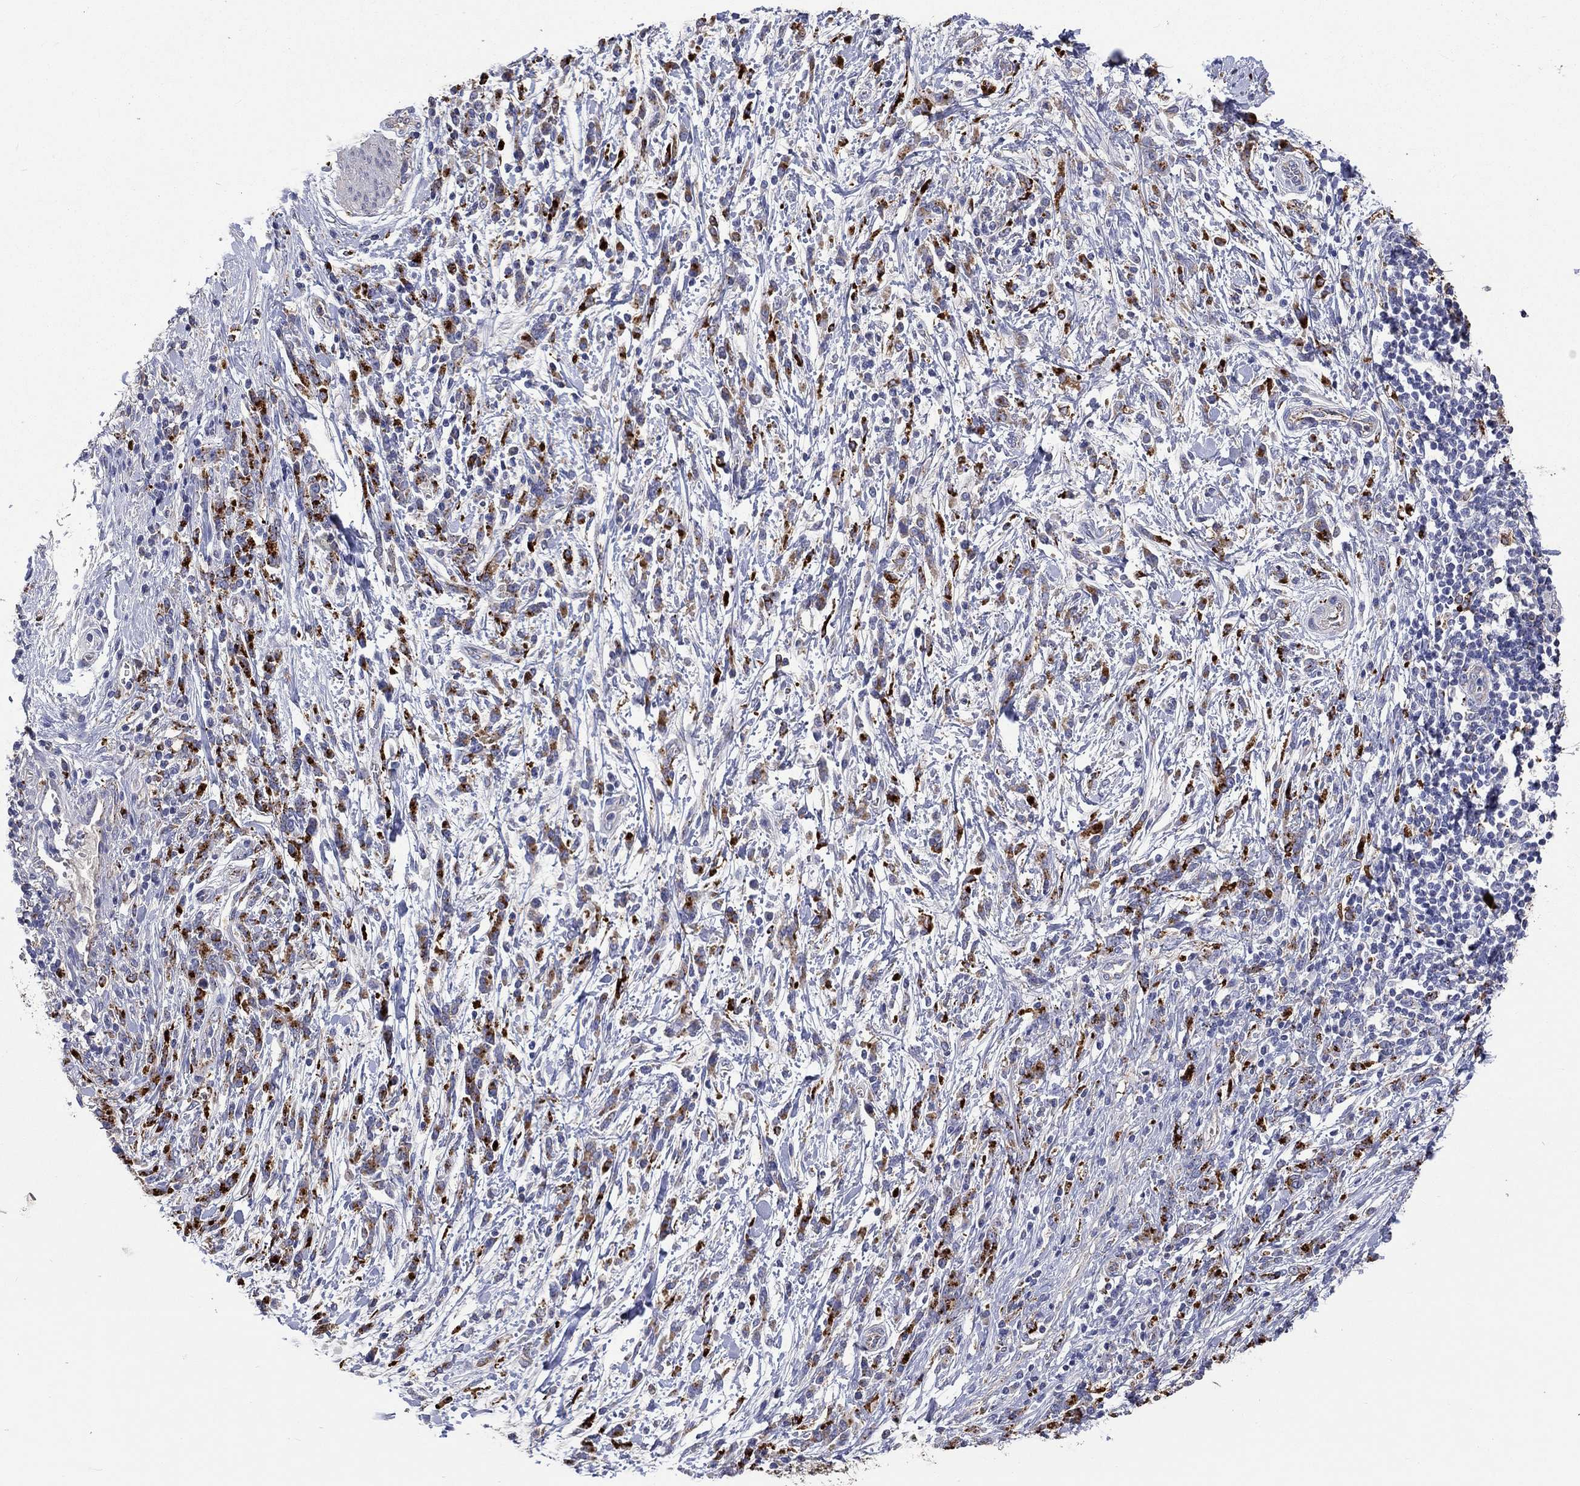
{"staining": {"intensity": "moderate", "quantity": ">75%", "location": "cytoplasmic/membranous"}, "tissue": "stomach cancer", "cell_type": "Tumor cells", "image_type": "cancer", "snomed": [{"axis": "morphology", "description": "Adenocarcinoma, NOS"}, {"axis": "topography", "description": "Stomach"}], "caption": "IHC of human adenocarcinoma (stomach) demonstrates medium levels of moderate cytoplasmic/membranous staining in approximately >75% of tumor cells. Nuclei are stained in blue.", "gene": "CTSB", "patient": {"sex": "female", "age": 57}}